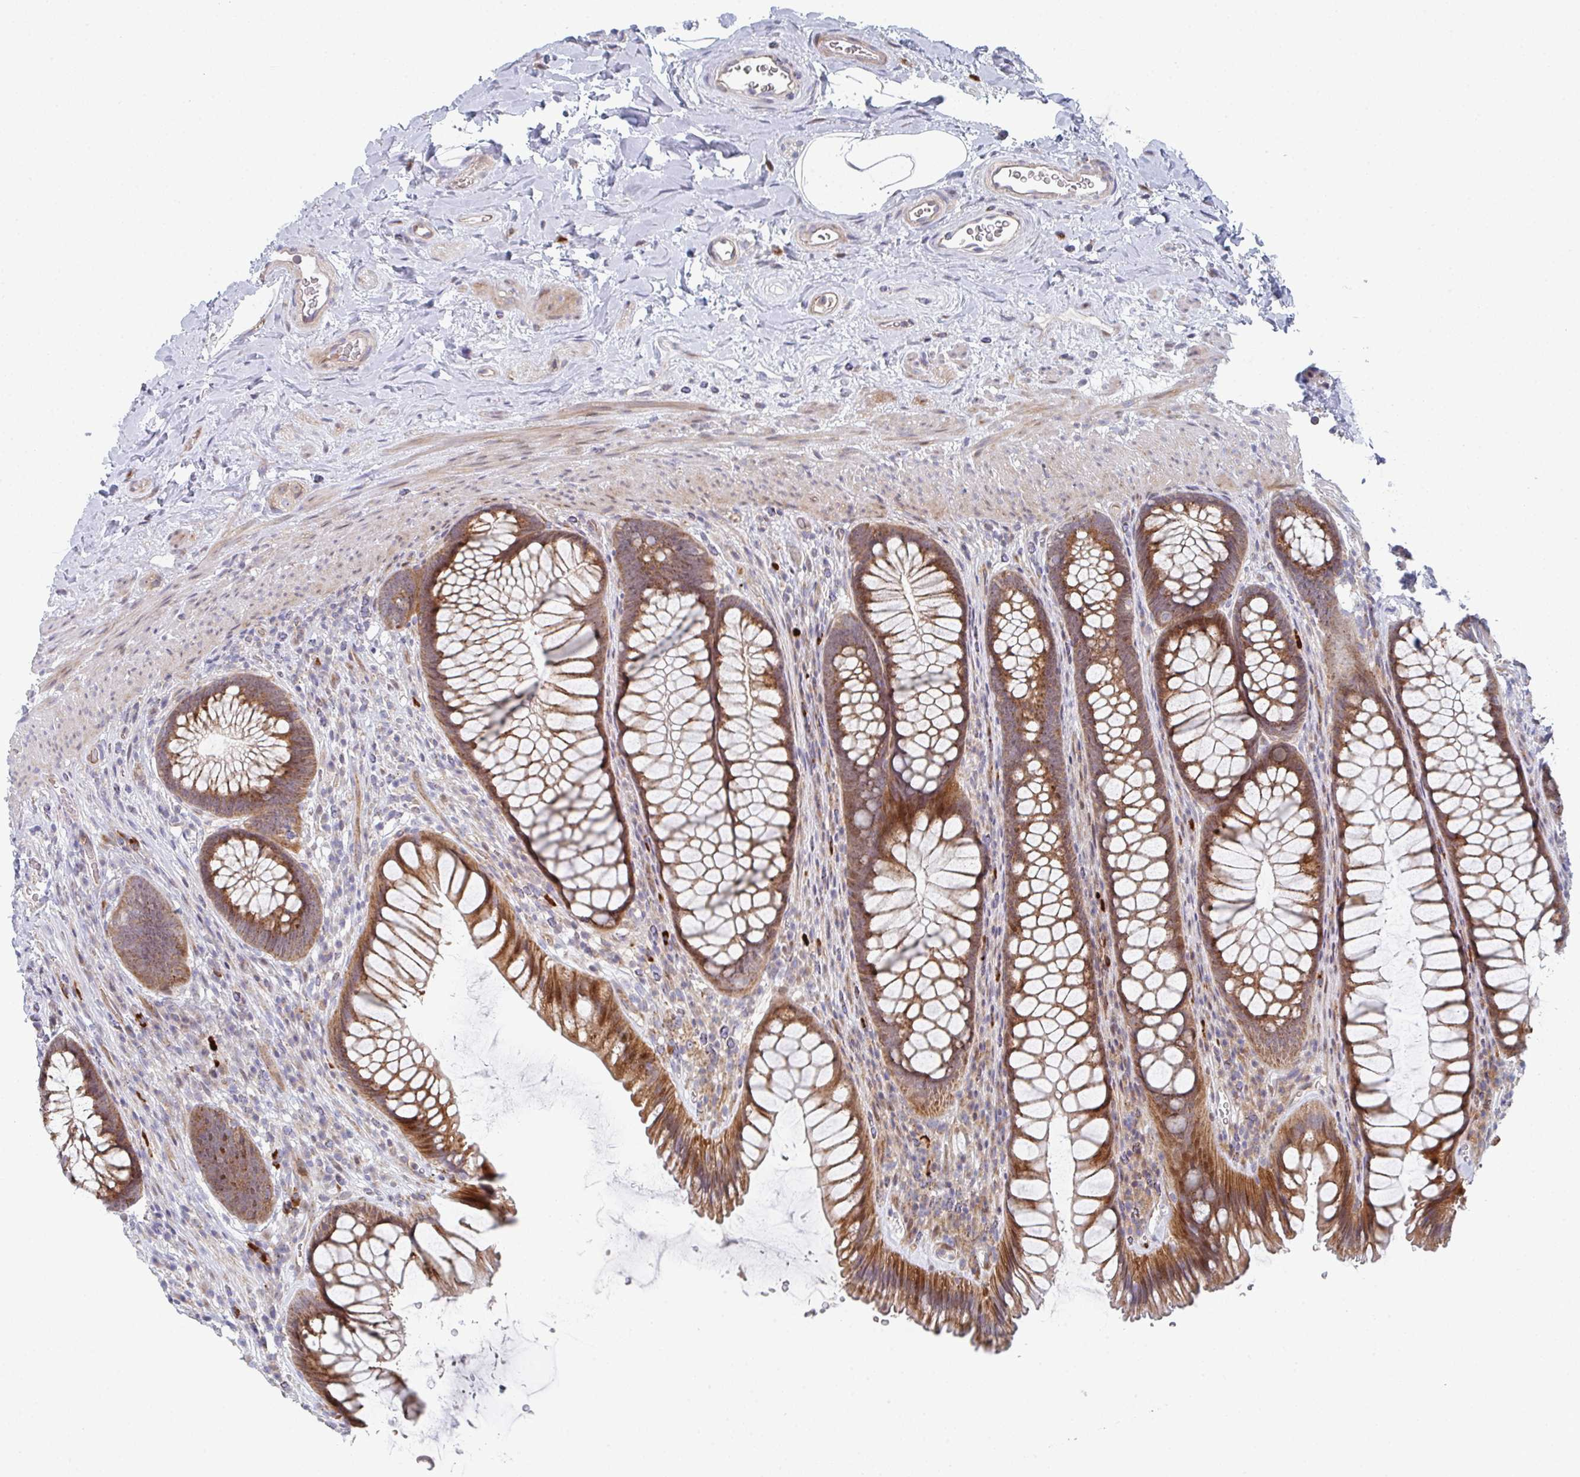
{"staining": {"intensity": "strong", "quantity": ">75%", "location": "cytoplasmic/membranous"}, "tissue": "rectum", "cell_type": "Glandular cells", "image_type": "normal", "snomed": [{"axis": "morphology", "description": "Normal tissue, NOS"}, {"axis": "topography", "description": "Rectum"}], "caption": "This histopathology image shows IHC staining of normal rectum, with high strong cytoplasmic/membranous expression in about >75% of glandular cells.", "gene": "ZNF644", "patient": {"sex": "male", "age": 53}}